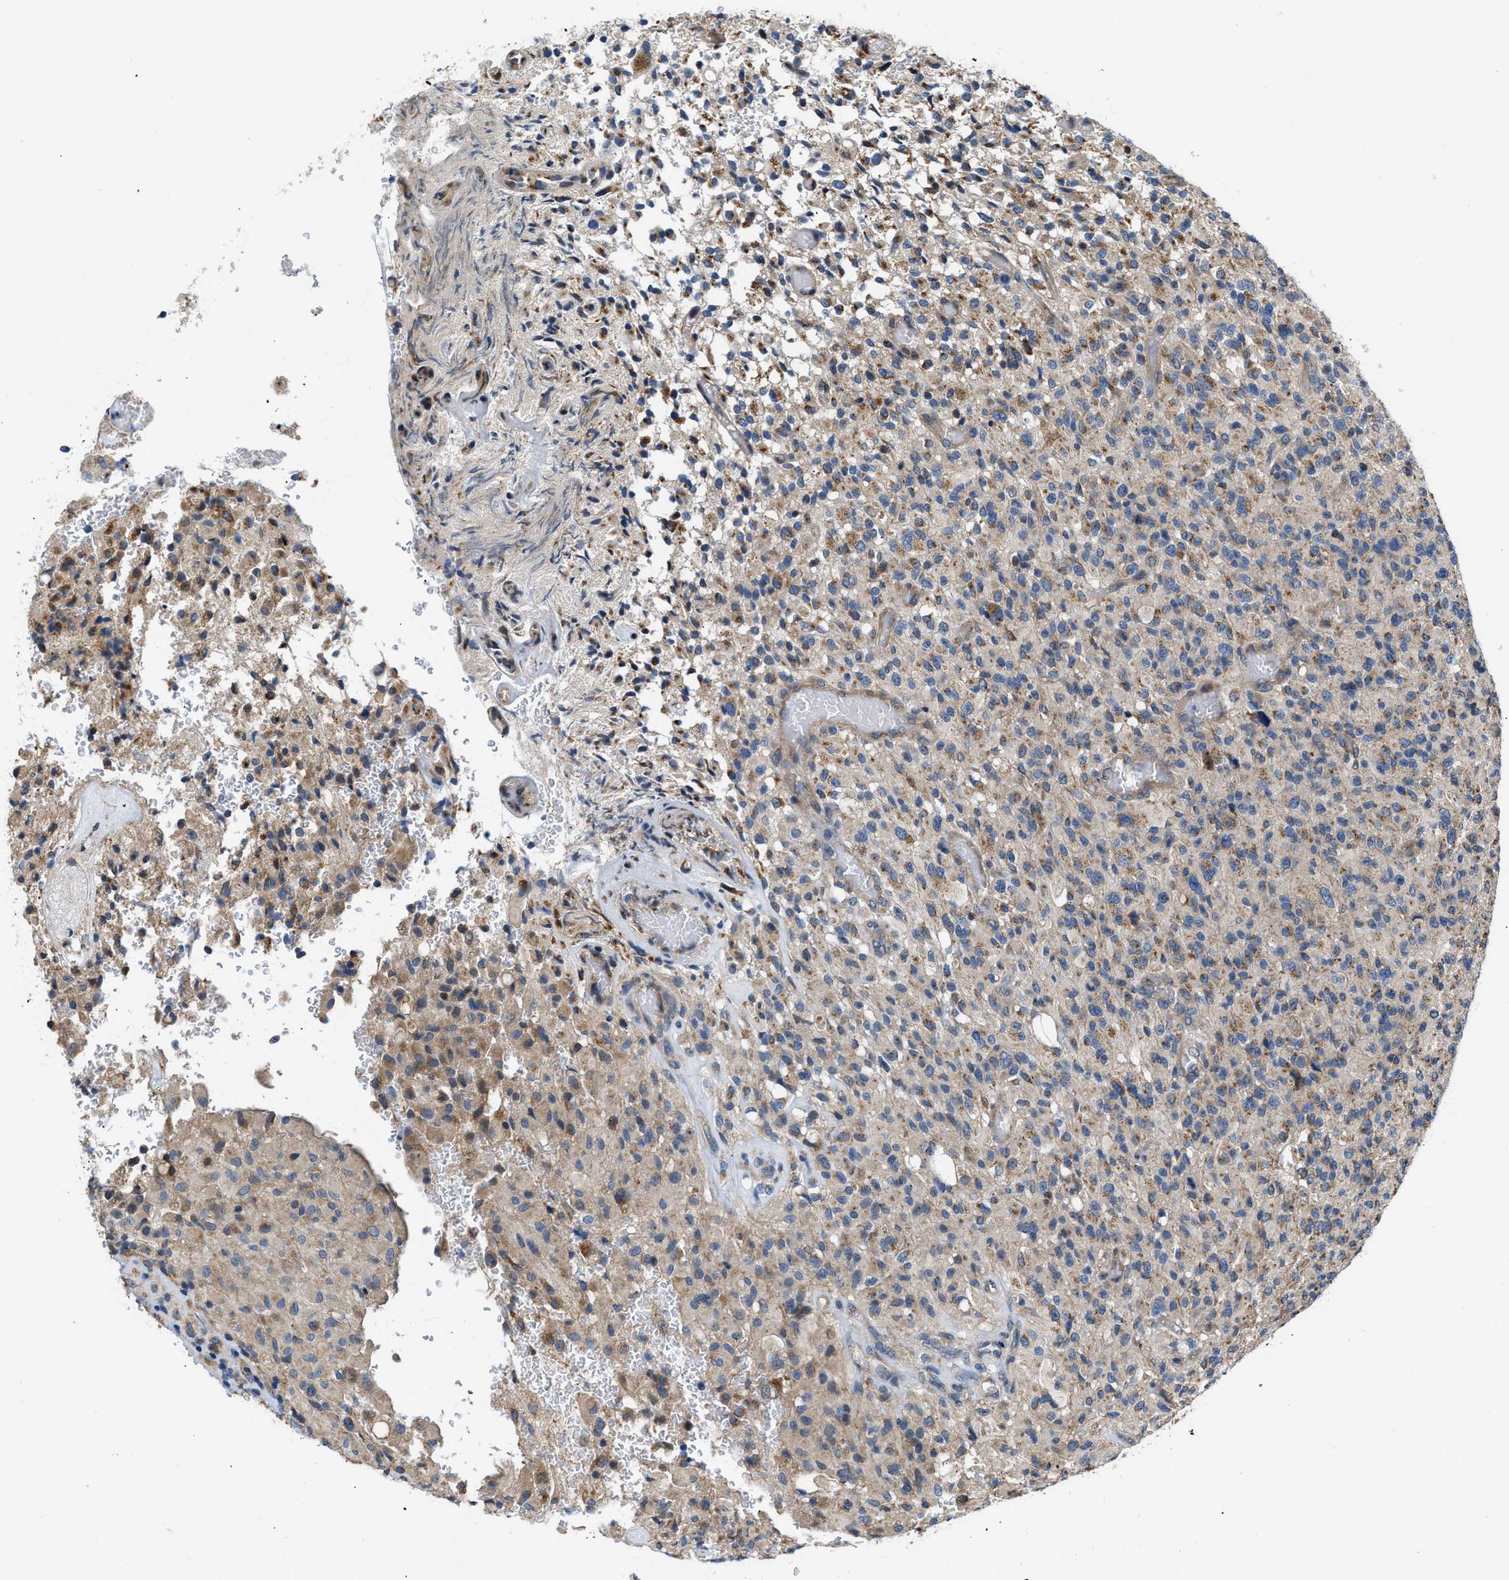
{"staining": {"intensity": "moderate", "quantity": "25%-75%", "location": "cytoplasmic/membranous"}, "tissue": "glioma", "cell_type": "Tumor cells", "image_type": "cancer", "snomed": [{"axis": "morphology", "description": "Glioma, malignant, High grade"}, {"axis": "topography", "description": "Brain"}], "caption": "Glioma stained for a protein (brown) reveals moderate cytoplasmic/membranous positive positivity in about 25%-75% of tumor cells.", "gene": "CEP128", "patient": {"sex": "male", "age": 71}}